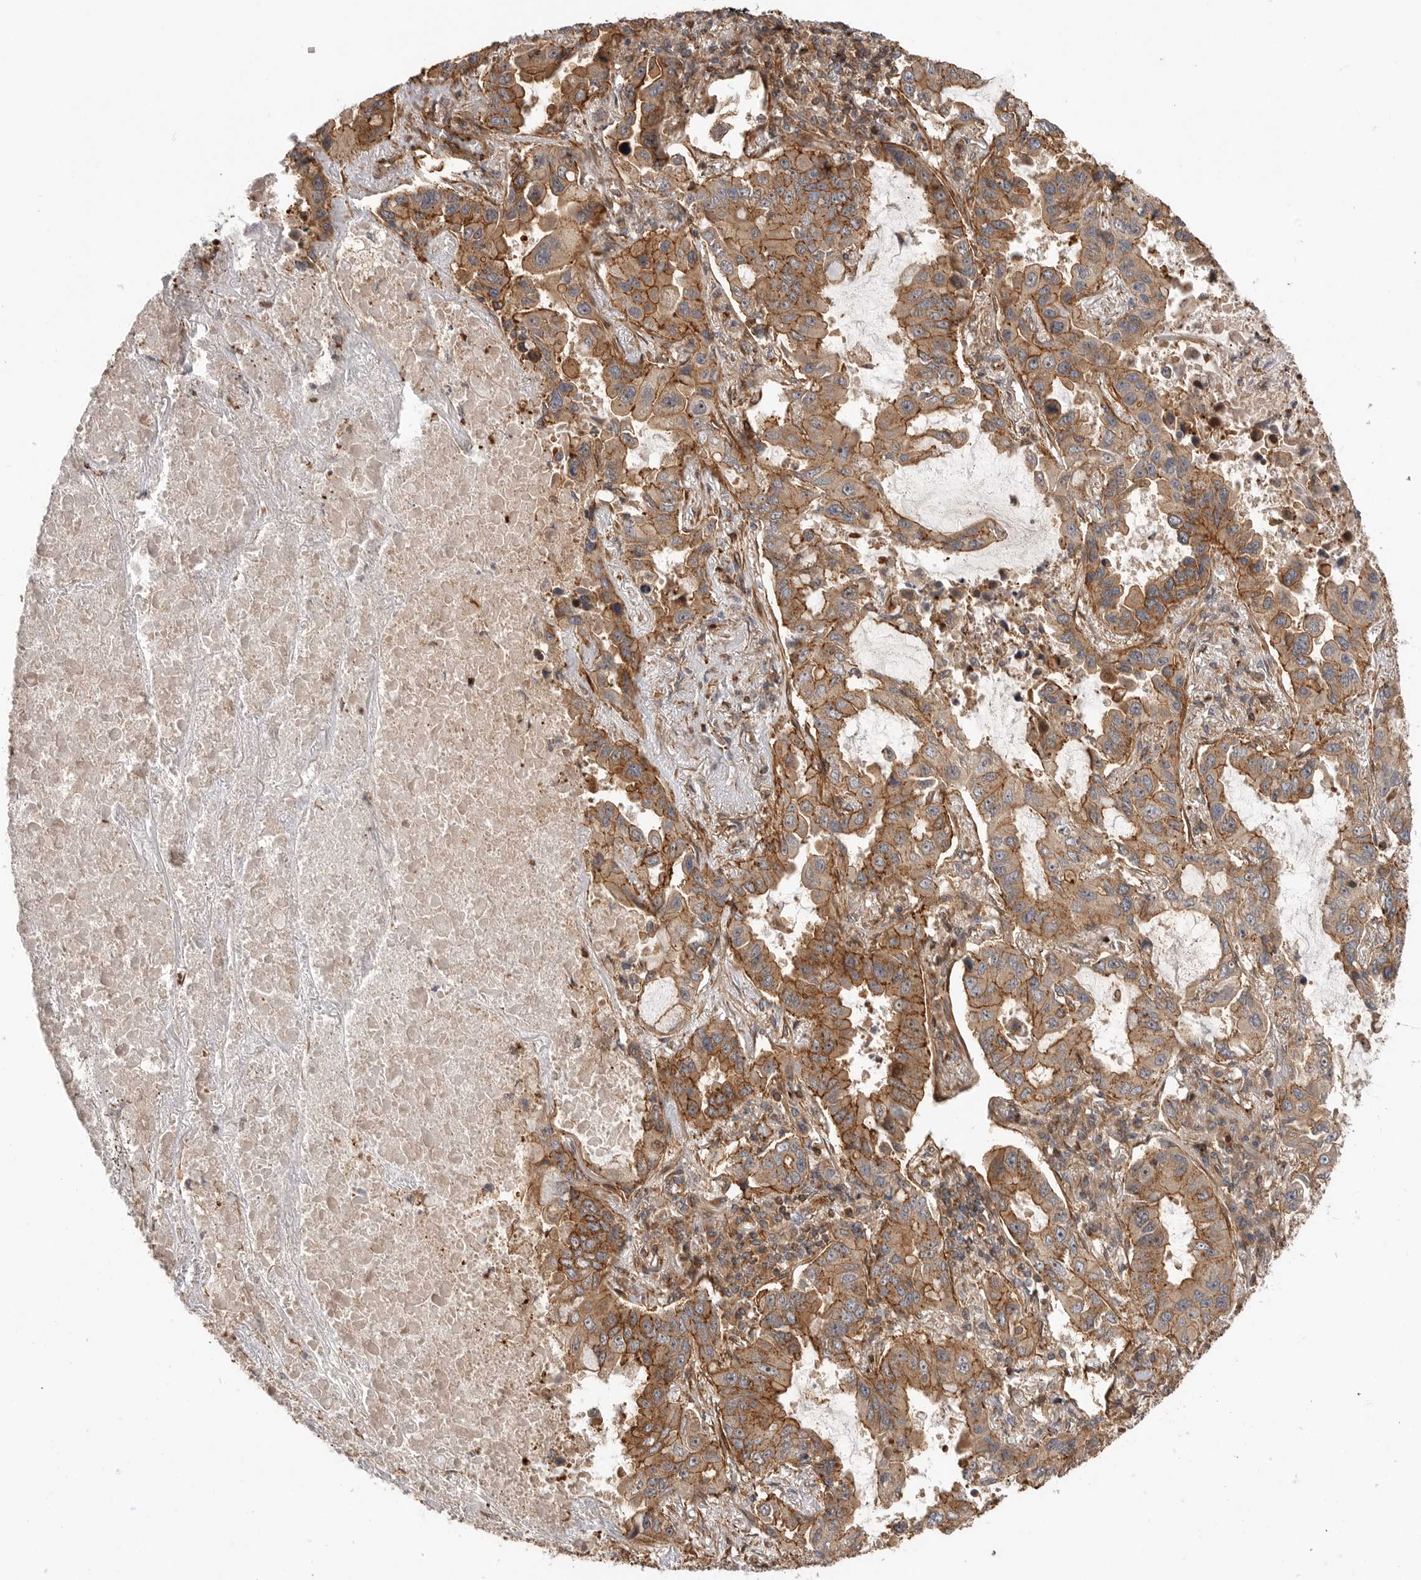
{"staining": {"intensity": "moderate", "quantity": ">75%", "location": "cytoplasmic/membranous"}, "tissue": "lung cancer", "cell_type": "Tumor cells", "image_type": "cancer", "snomed": [{"axis": "morphology", "description": "Adenocarcinoma, NOS"}, {"axis": "topography", "description": "Lung"}], "caption": "Immunohistochemical staining of lung cancer (adenocarcinoma) shows medium levels of moderate cytoplasmic/membranous protein expression in approximately >75% of tumor cells.", "gene": "GPATCH2", "patient": {"sex": "male", "age": 64}}